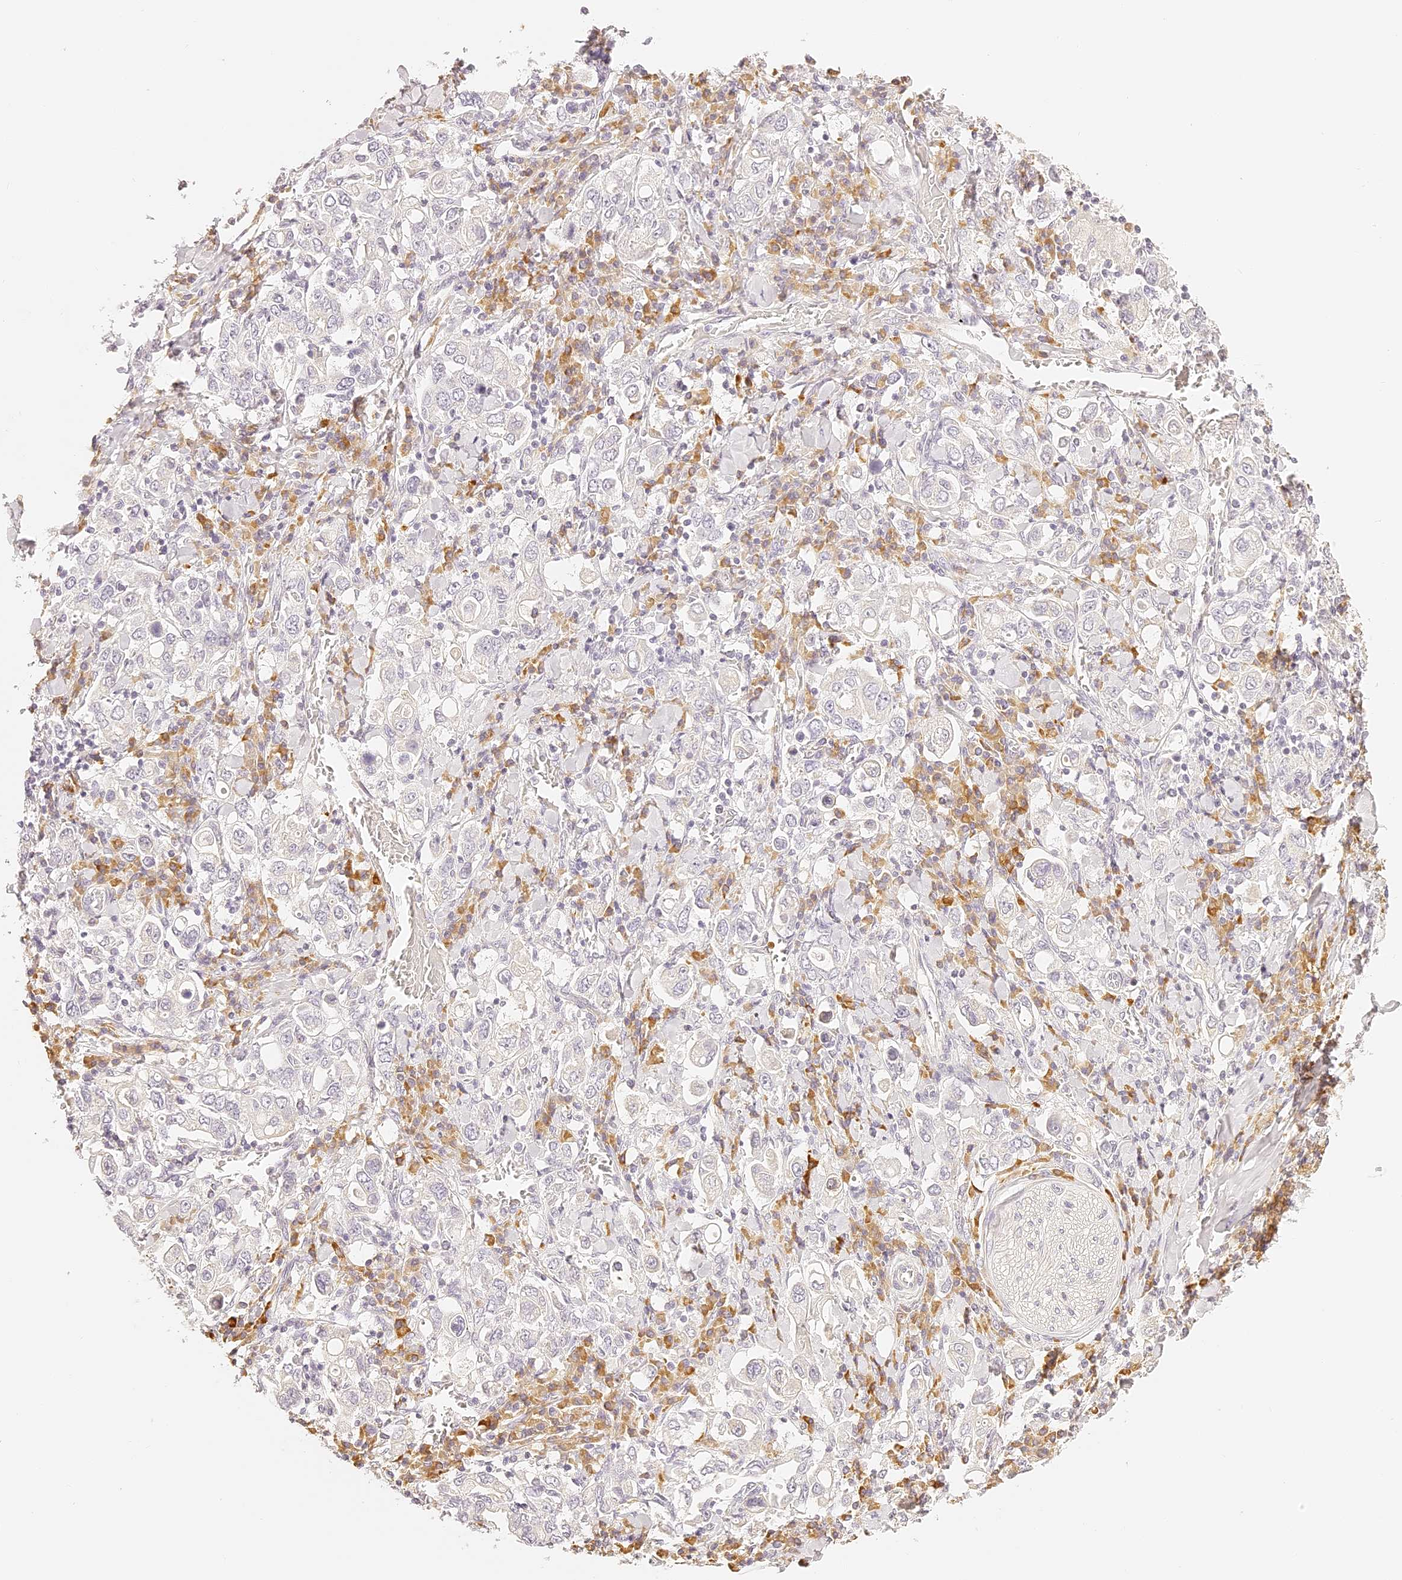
{"staining": {"intensity": "negative", "quantity": "none", "location": "none"}, "tissue": "stomach cancer", "cell_type": "Tumor cells", "image_type": "cancer", "snomed": [{"axis": "morphology", "description": "Adenocarcinoma, NOS"}, {"axis": "topography", "description": "Stomach, upper"}], "caption": "Tumor cells show no significant protein expression in stomach cancer (adenocarcinoma).", "gene": "TRIM45", "patient": {"sex": "male", "age": 62}}